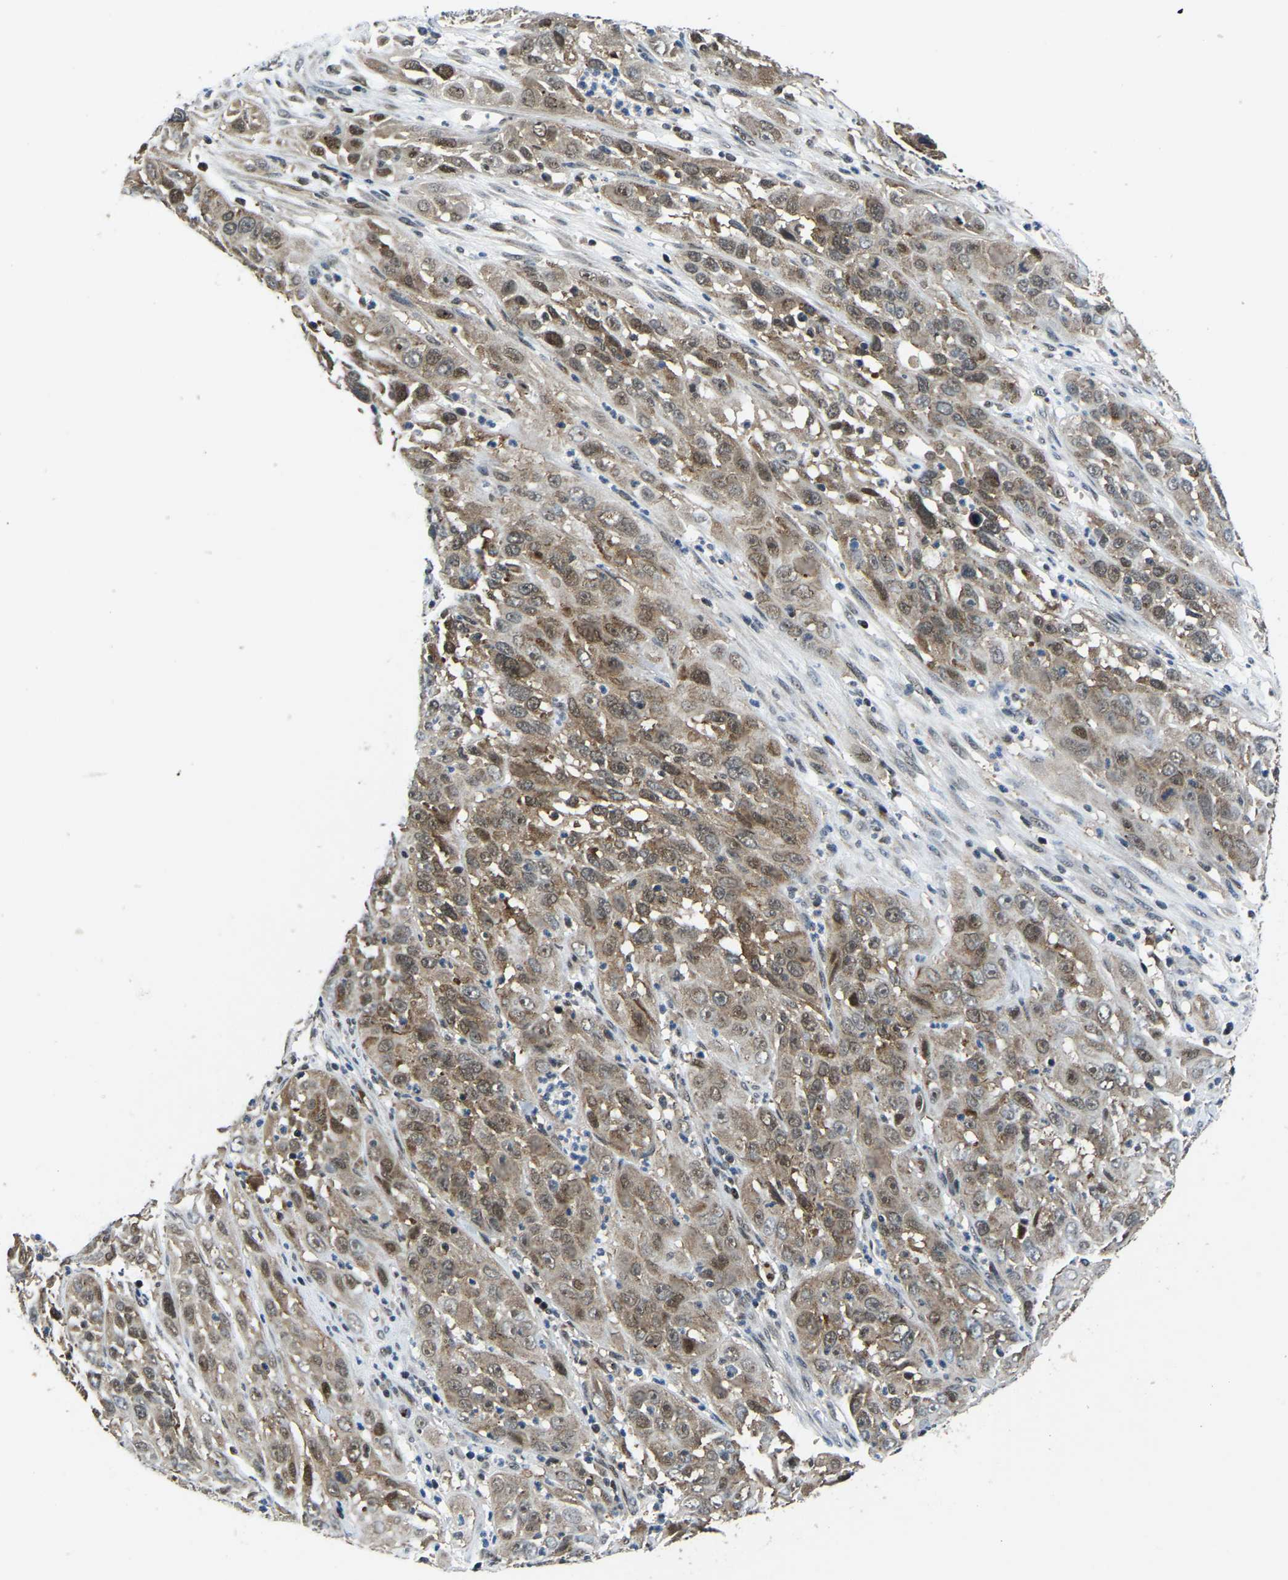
{"staining": {"intensity": "moderate", "quantity": ">75%", "location": "cytoplasmic/membranous,nuclear"}, "tissue": "cervical cancer", "cell_type": "Tumor cells", "image_type": "cancer", "snomed": [{"axis": "morphology", "description": "Squamous cell carcinoma, NOS"}, {"axis": "topography", "description": "Cervix"}], "caption": "This is a photomicrograph of IHC staining of cervical cancer (squamous cell carcinoma), which shows moderate expression in the cytoplasmic/membranous and nuclear of tumor cells.", "gene": "DFFA", "patient": {"sex": "female", "age": 32}}